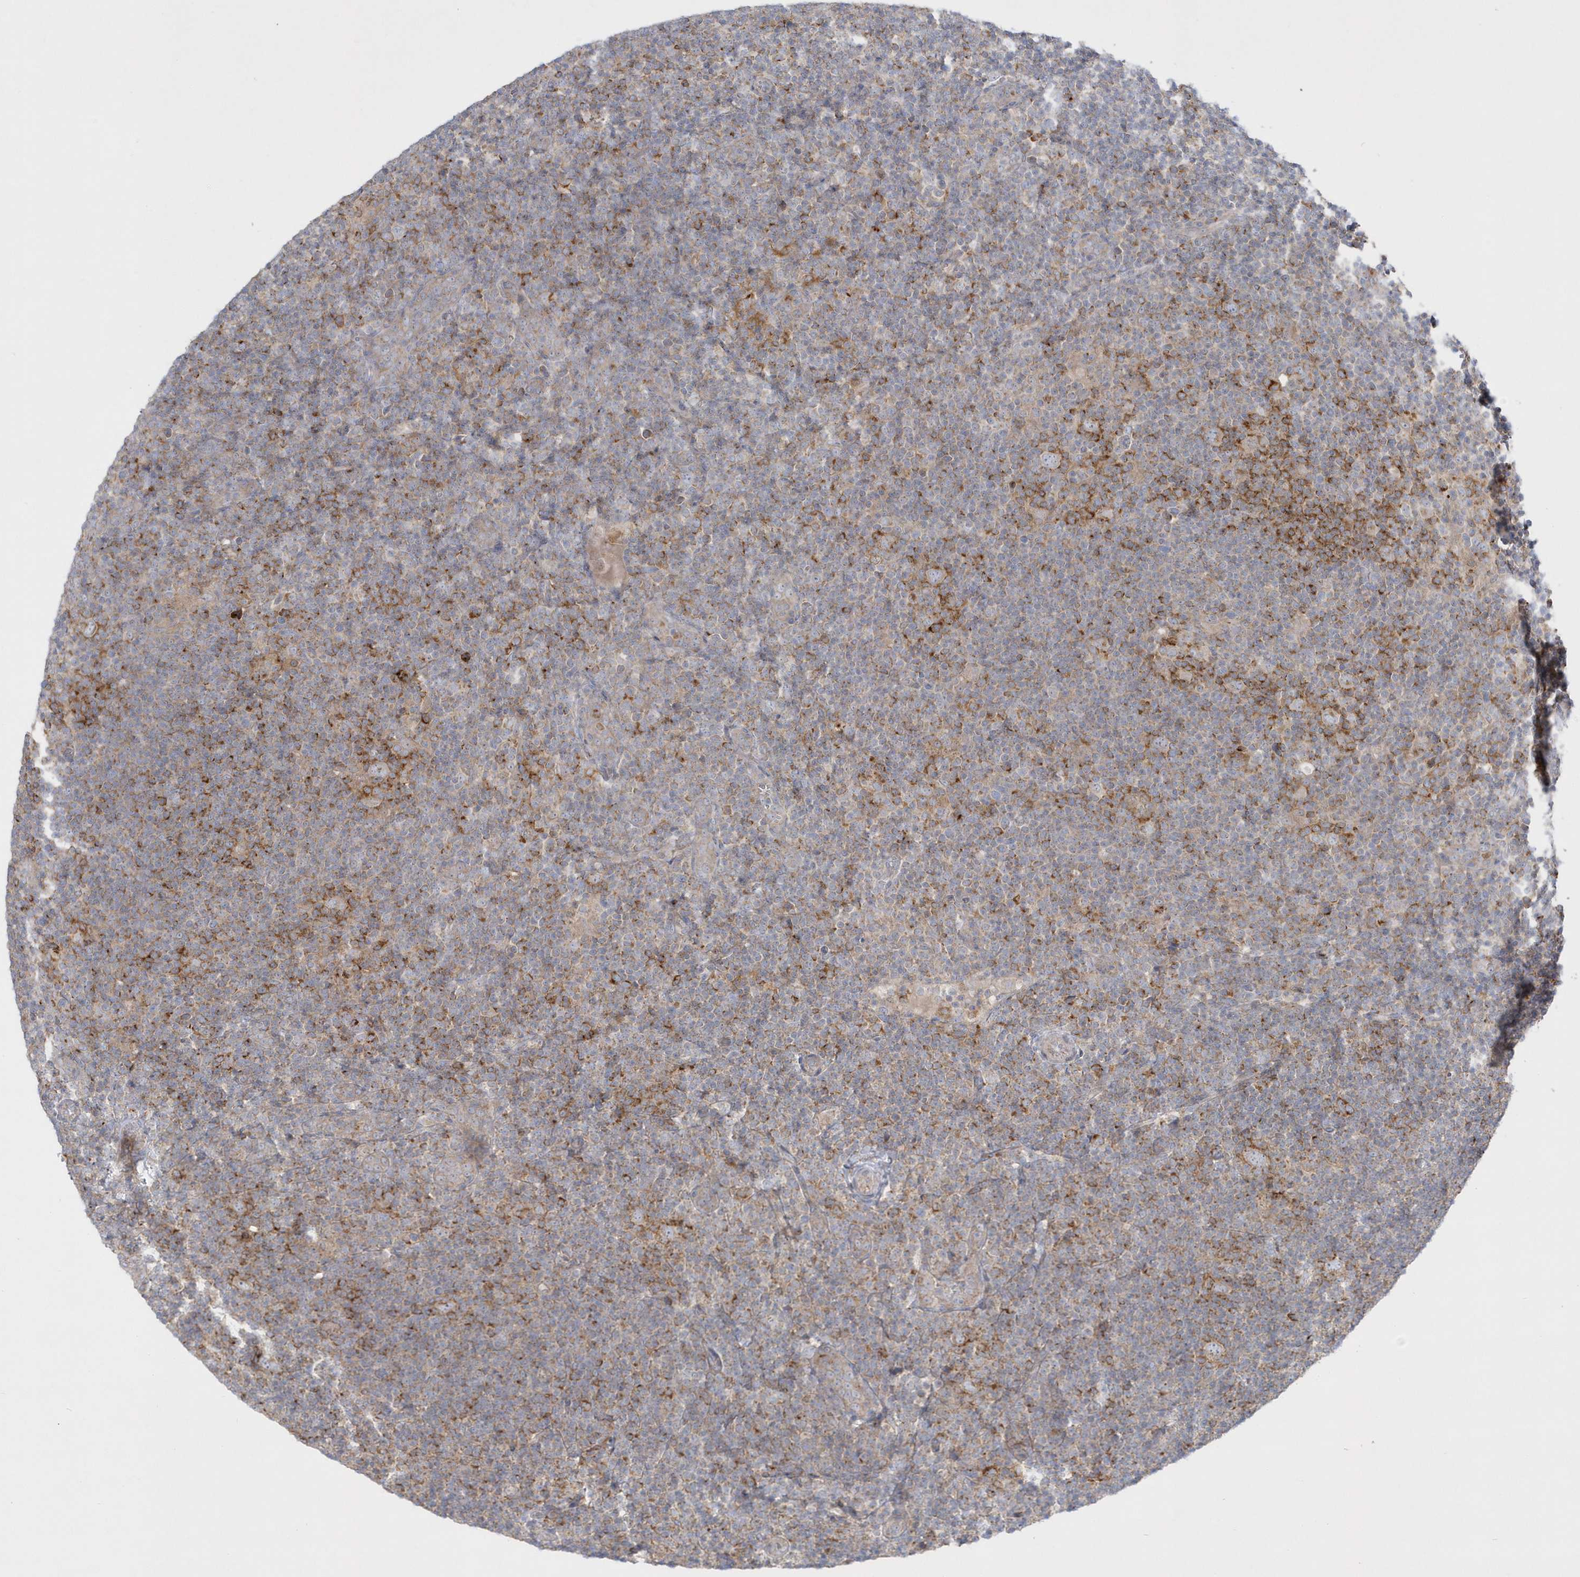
{"staining": {"intensity": "weak", "quantity": ">75%", "location": "cytoplasmic/membranous"}, "tissue": "lymphoma", "cell_type": "Tumor cells", "image_type": "cancer", "snomed": [{"axis": "morphology", "description": "Hodgkin's disease, NOS"}, {"axis": "topography", "description": "Lymph node"}], "caption": "Human lymphoma stained with a brown dye shows weak cytoplasmic/membranous positive expression in approximately >75% of tumor cells.", "gene": "DNAJC18", "patient": {"sex": "female", "age": 57}}